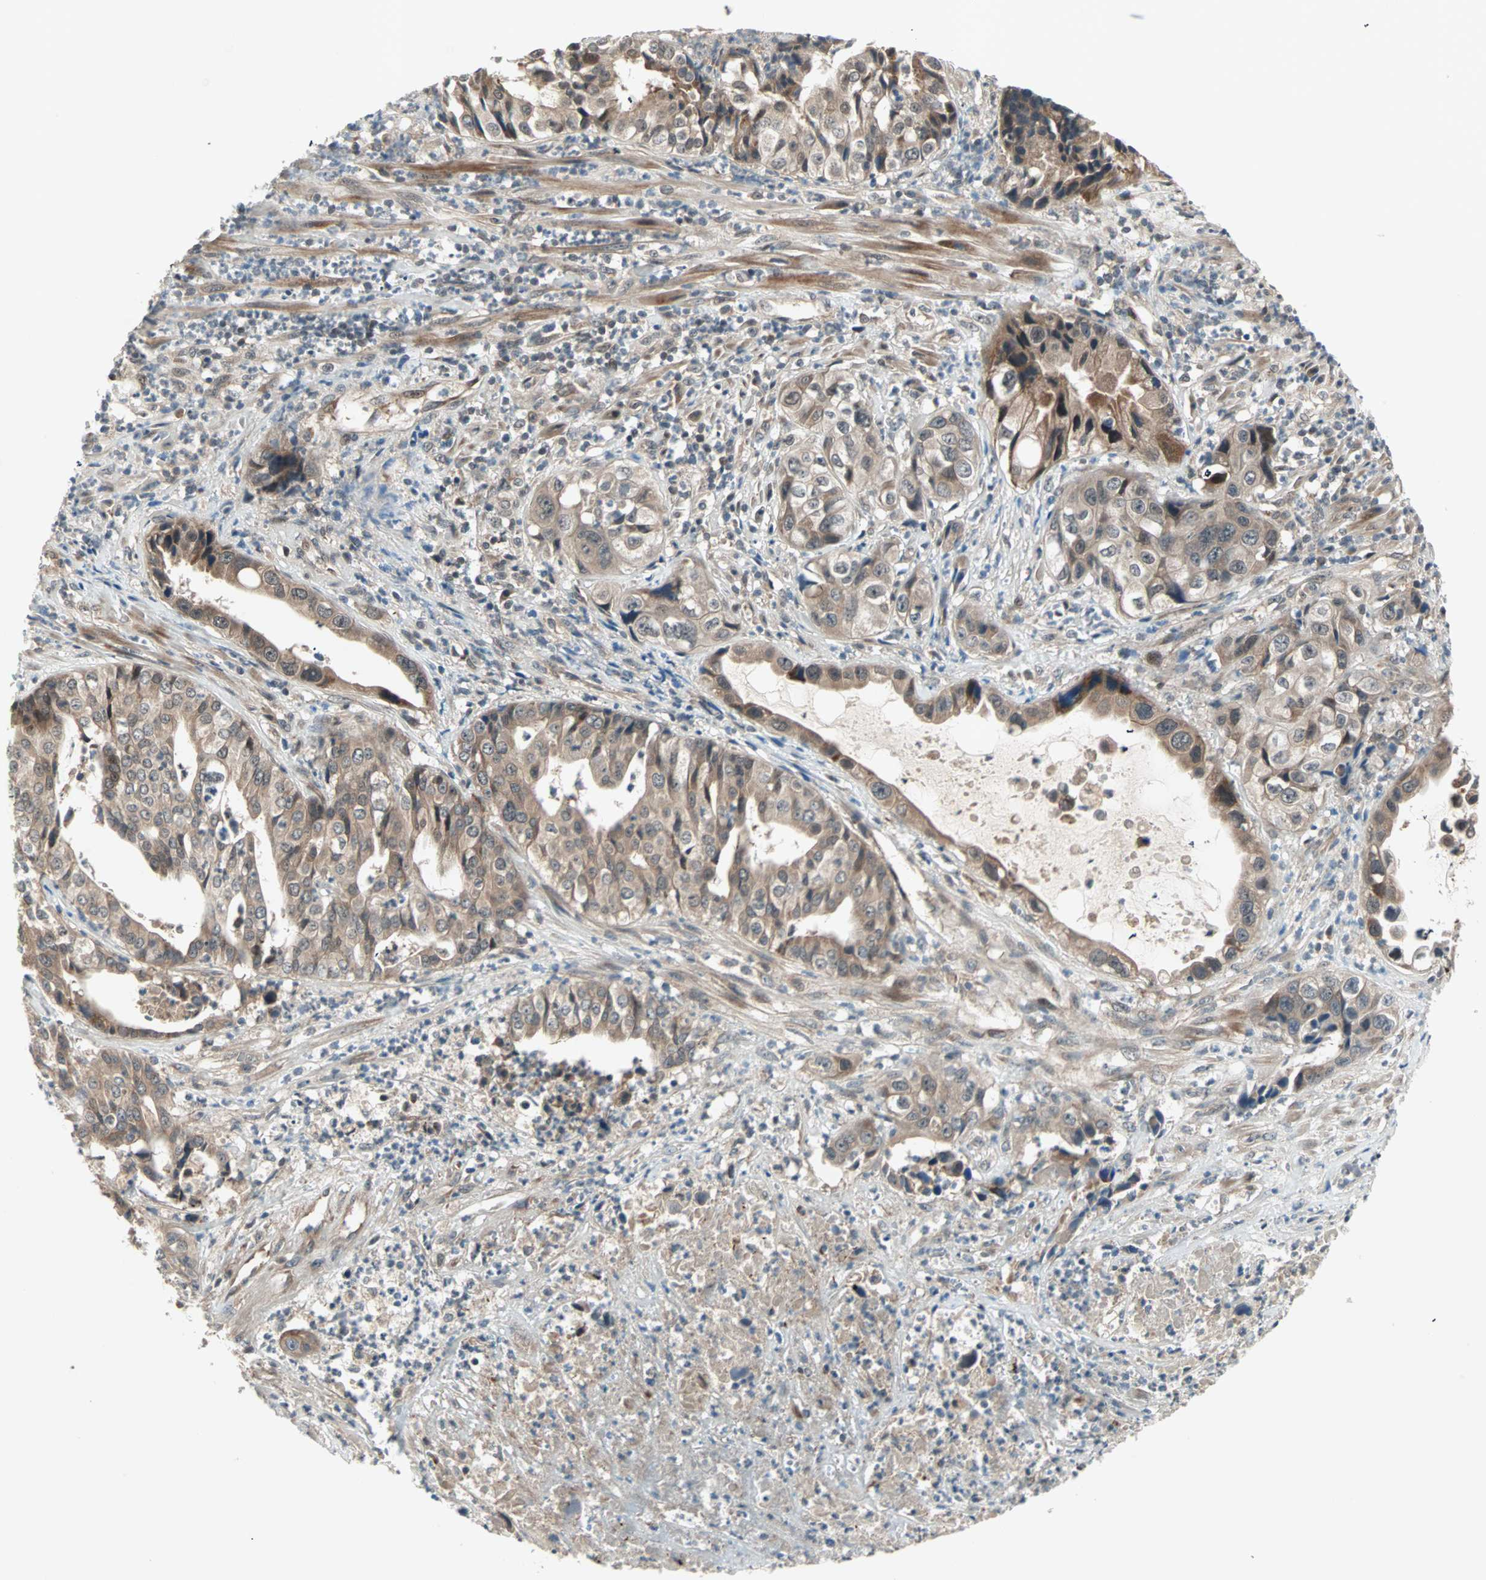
{"staining": {"intensity": "weak", "quantity": ">75%", "location": "cytoplasmic/membranous"}, "tissue": "liver cancer", "cell_type": "Tumor cells", "image_type": "cancer", "snomed": [{"axis": "morphology", "description": "Cholangiocarcinoma"}, {"axis": "topography", "description": "Liver"}], "caption": "Immunohistochemical staining of human liver cancer (cholangiocarcinoma) reveals low levels of weak cytoplasmic/membranous protein positivity in about >75% of tumor cells. The staining was performed using DAB, with brown indicating positive protein expression. Nuclei are stained blue with hematoxylin.", "gene": "PGBD1", "patient": {"sex": "female", "age": 61}}